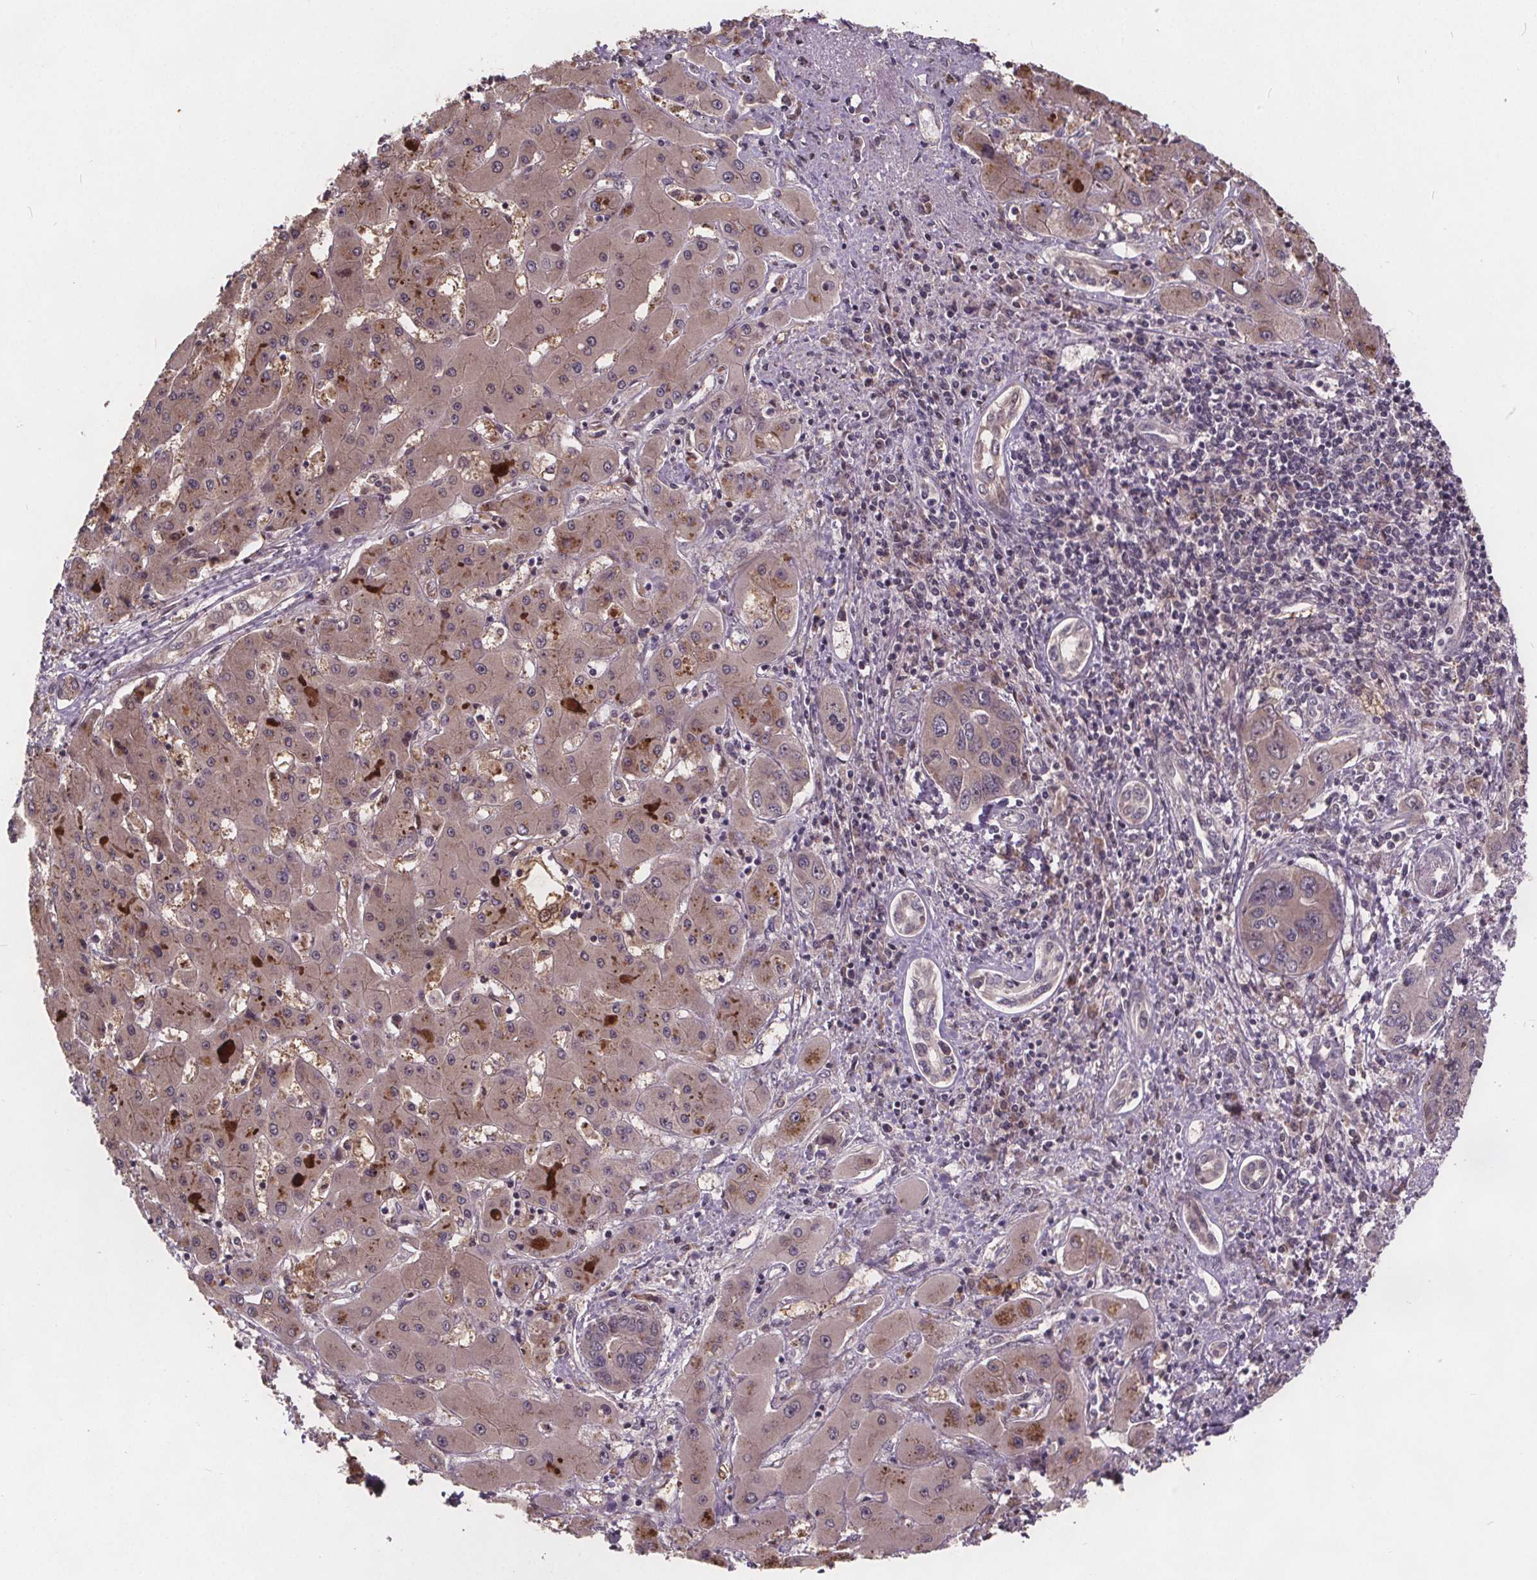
{"staining": {"intensity": "negative", "quantity": "none", "location": "none"}, "tissue": "liver cancer", "cell_type": "Tumor cells", "image_type": "cancer", "snomed": [{"axis": "morphology", "description": "Cholangiocarcinoma"}, {"axis": "topography", "description": "Liver"}], "caption": "Tumor cells show no significant staining in liver cancer (cholangiocarcinoma). (DAB IHC visualized using brightfield microscopy, high magnification).", "gene": "USP9X", "patient": {"sex": "male", "age": 67}}